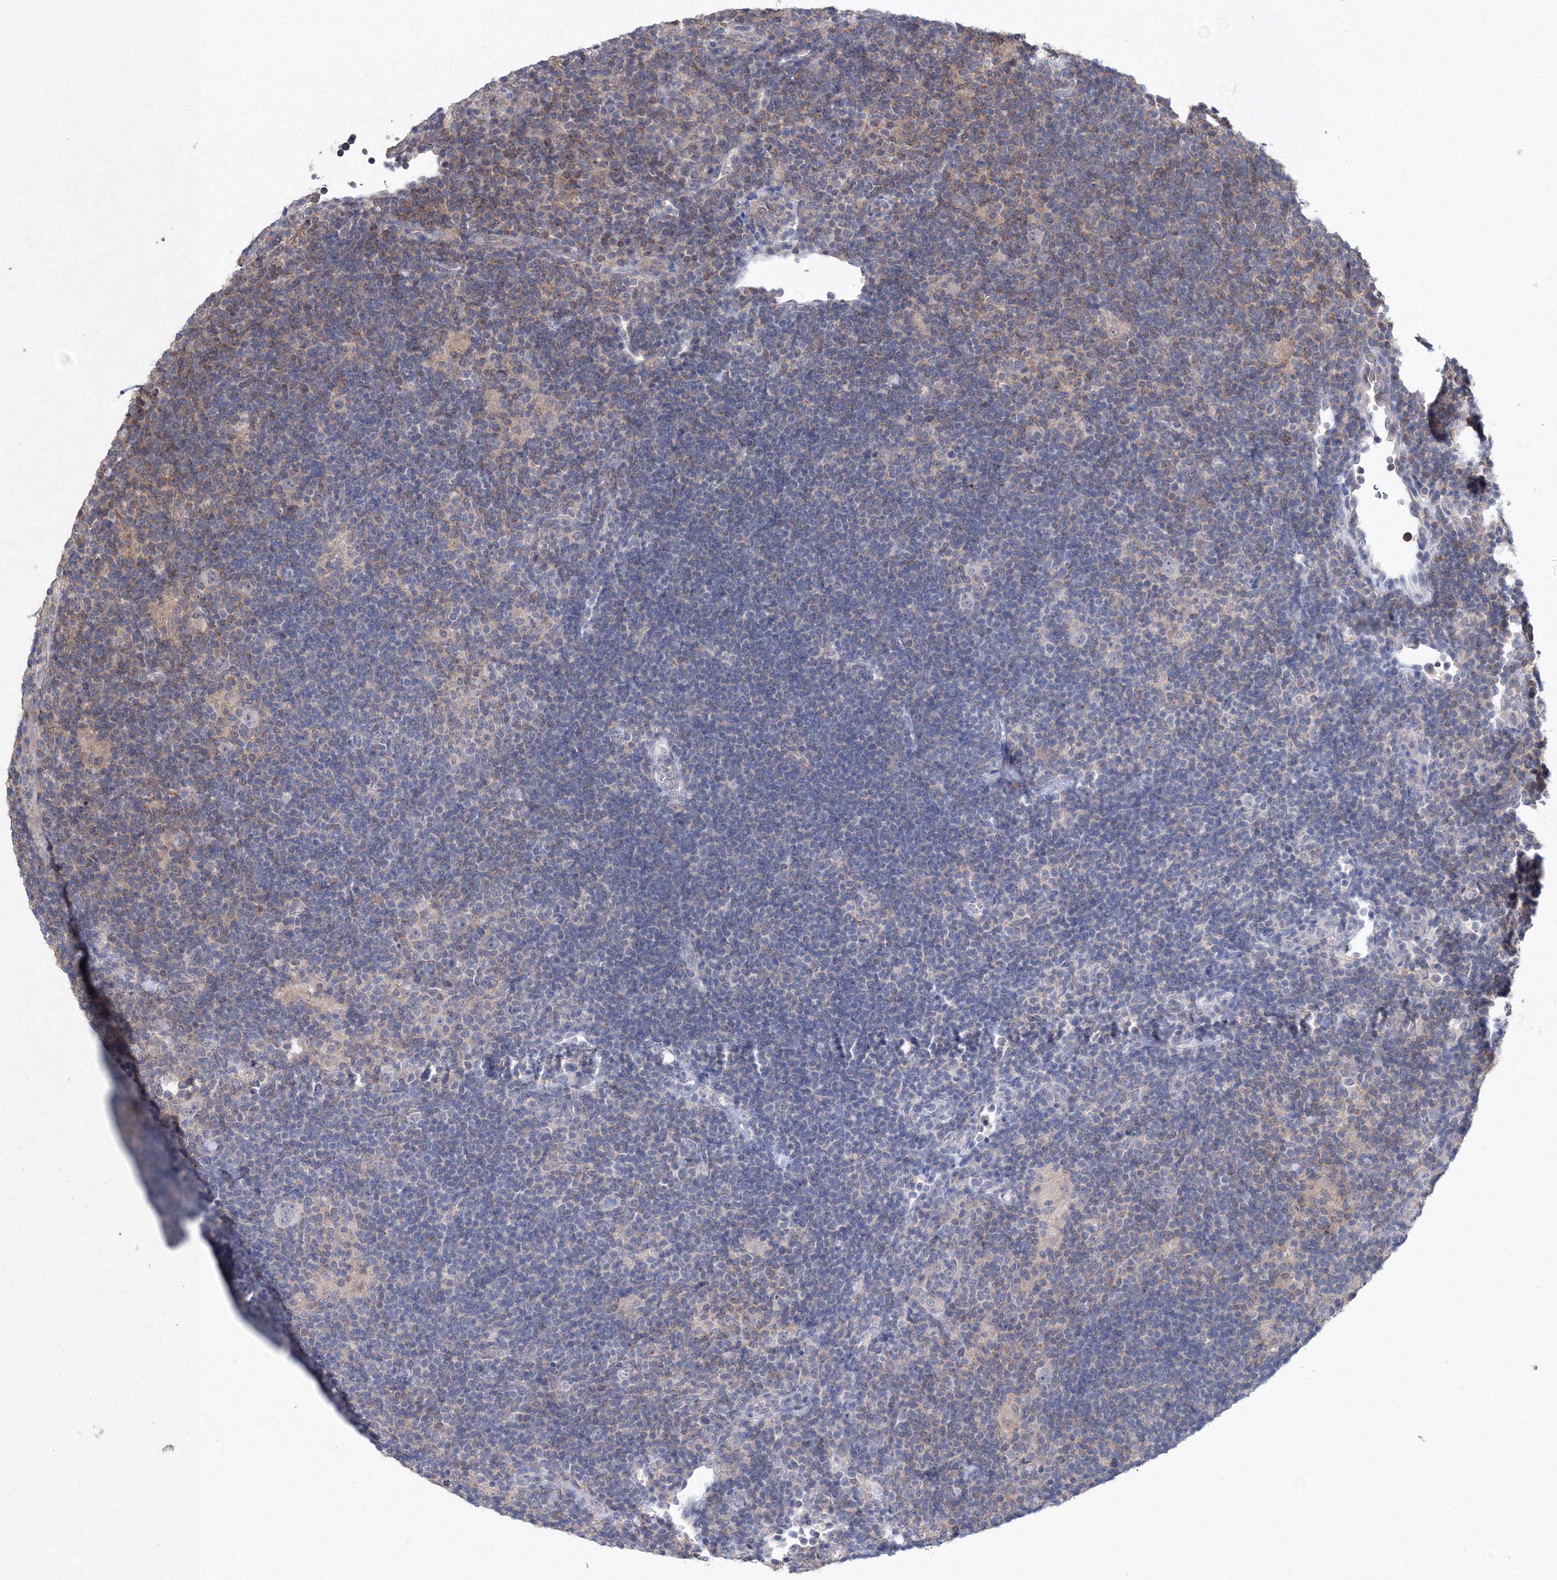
{"staining": {"intensity": "negative", "quantity": "none", "location": "none"}, "tissue": "lymphoma", "cell_type": "Tumor cells", "image_type": "cancer", "snomed": [{"axis": "morphology", "description": "Hodgkin's disease, NOS"}, {"axis": "topography", "description": "Lymph node"}], "caption": "DAB immunohistochemical staining of human lymphoma reveals no significant staining in tumor cells.", "gene": "PPP2R2B", "patient": {"sex": "female", "age": 57}}